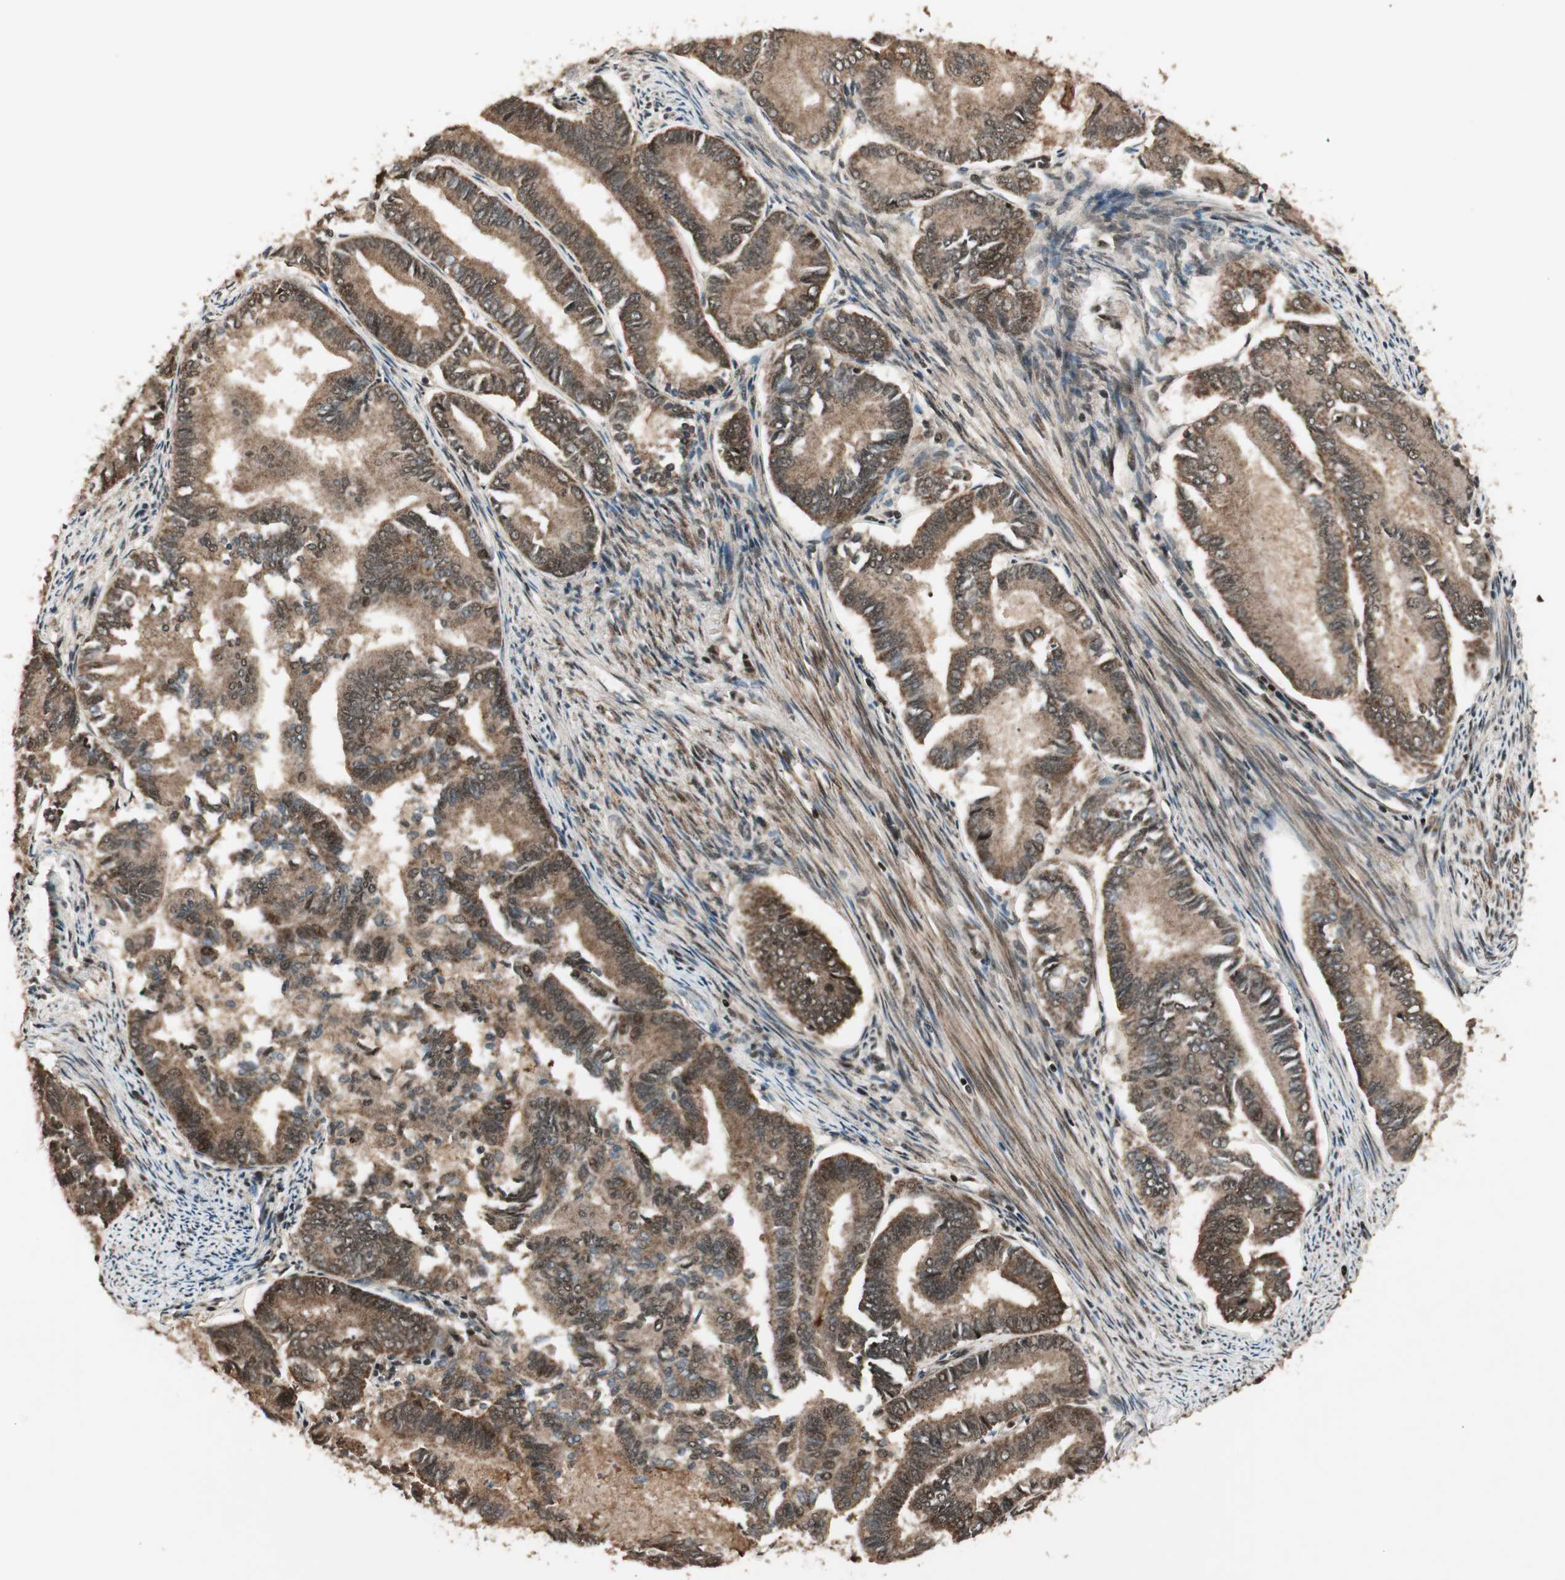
{"staining": {"intensity": "strong", "quantity": ">75%", "location": "cytoplasmic/membranous,nuclear"}, "tissue": "endometrial cancer", "cell_type": "Tumor cells", "image_type": "cancer", "snomed": [{"axis": "morphology", "description": "Adenocarcinoma, NOS"}, {"axis": "topography", "description": "Endometrium"}], "caption": "This is a photomicrograph of immunohistochemistry (IHC) staining of endometrial cancer, which shows strong positivity in the cytoplasmic/membranous and nuclear of tumor cells.", "gene": "RPA3", "patient": {"sex": "female", "age": 86}}